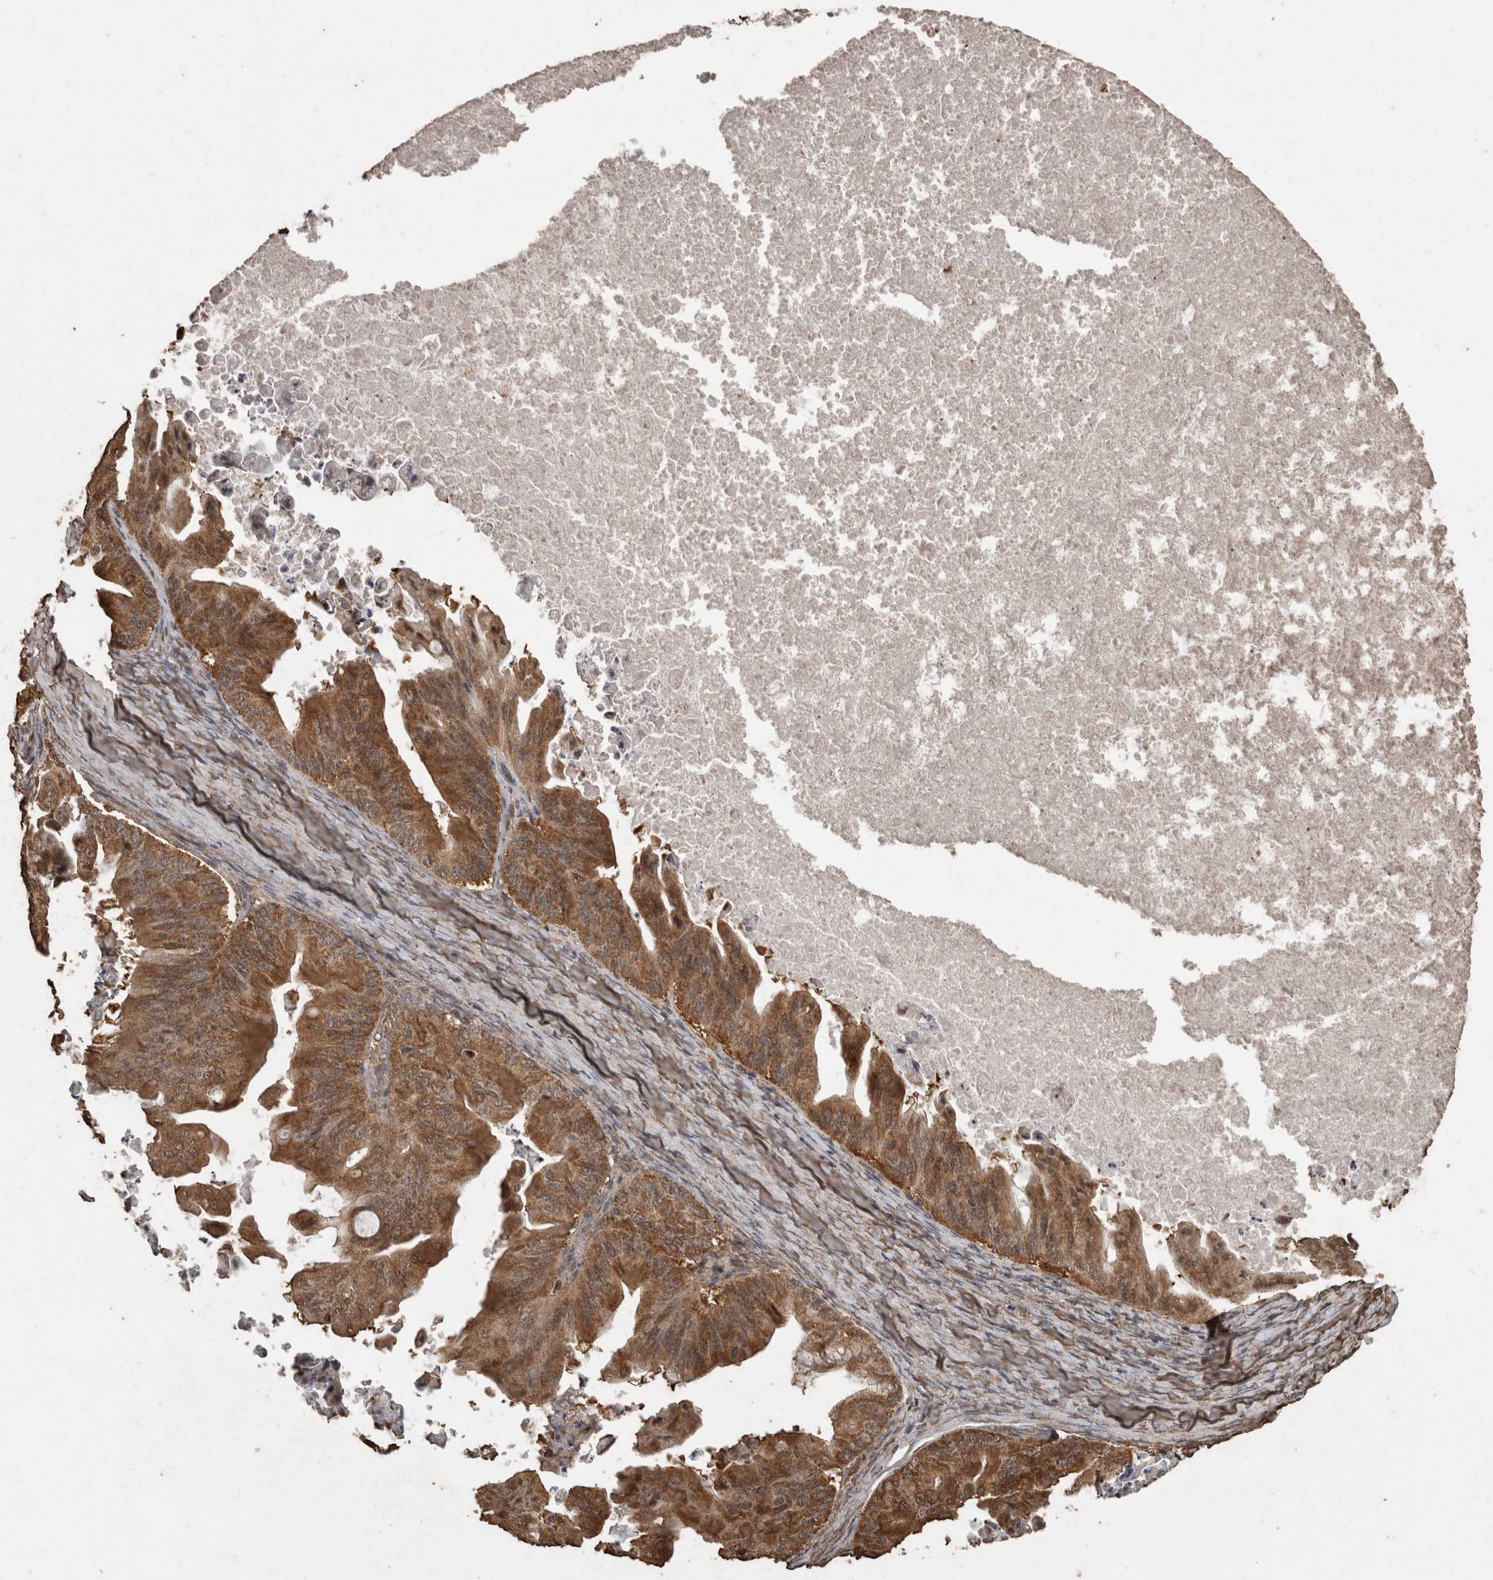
{"staining": {"intensity": "moderate", "quantity": ">75%", "location": "cytoplasmic/membranous"}, "tissue": "ovarian cancer", "cell_type": "Tumor cells", "image_type": "cancer", "snomed": [{"axis": "morphology", "description": "Cystadenocarcinoma, mucinous, NOS"}, {"axis": "topography", "description": "Ovary"}], "caption": "Immunohistochemical staining of ovarian cancer (mucinous cystadenocarcinoma) displays medium levels of moderate cytoplasmic/membranous protein positivity in about >75% of tumor cells.", "gene": "PINK1", "patient": {"sex": "female", "age": 37}}